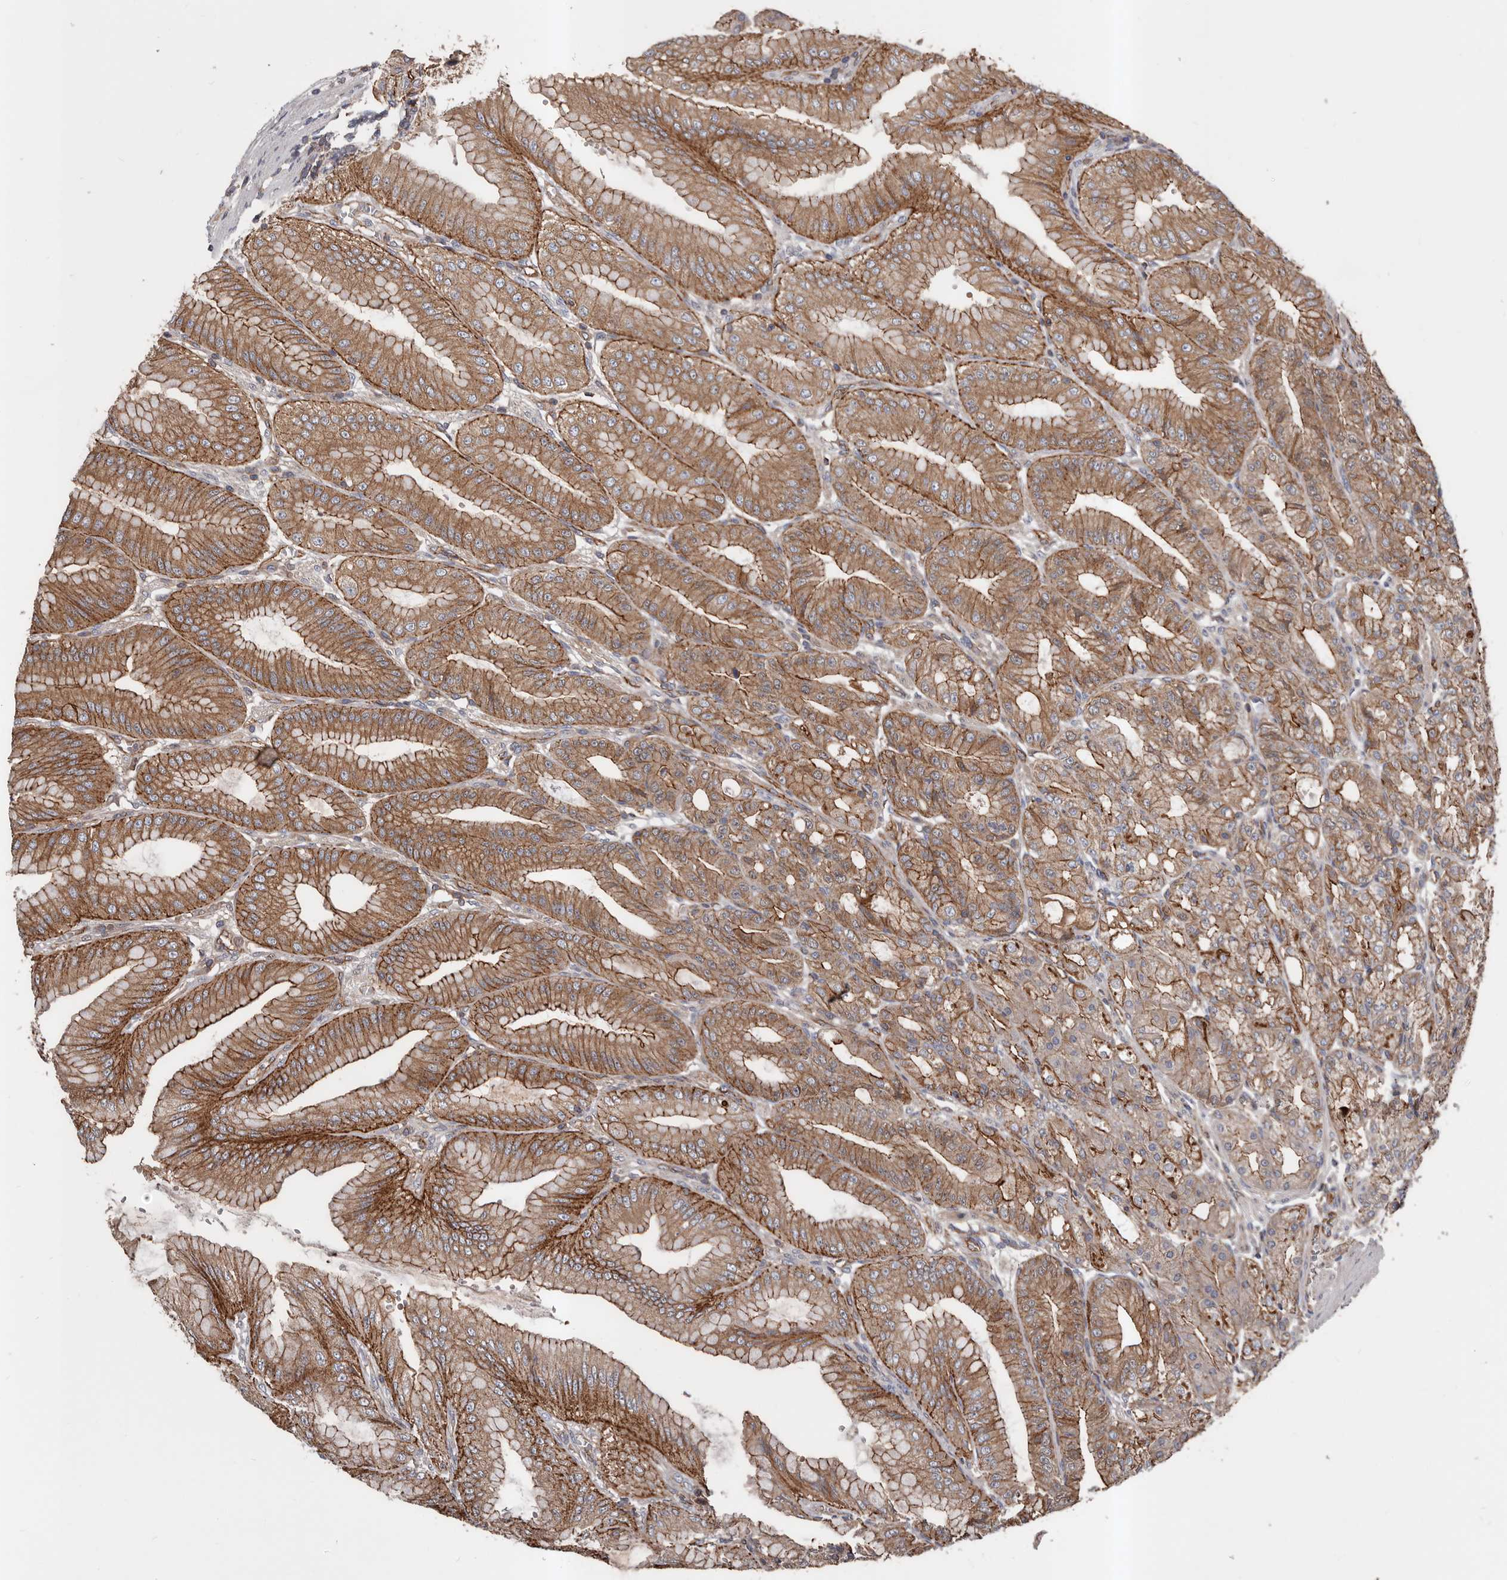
{"staining": {"intensity": "moderate", "quantity": ">75%", "location": "cytoplasmic/membranous"}, "tissue": "stomach", "cell_type": "Glandular cells", "image_type": "normal", "snomed": [{"axis": "morphology", "description": "Normal tissue, NOS"}, {"axis": "topography", "description": "Stomach, lower"}], "caption": "Protein positivity by immunohistochemistry (IHC) exhibits moderate cytoplasmic/membranous positivity in approximately >75% of glandular cells in unremarkable stomach. The staining is performed using DAB brown chromogen to label protein expression. The nuclei are counter-stained blue using hematoxylin.", "gene": "PNRC2", "patient": {"sex": "male", "age": 71}}